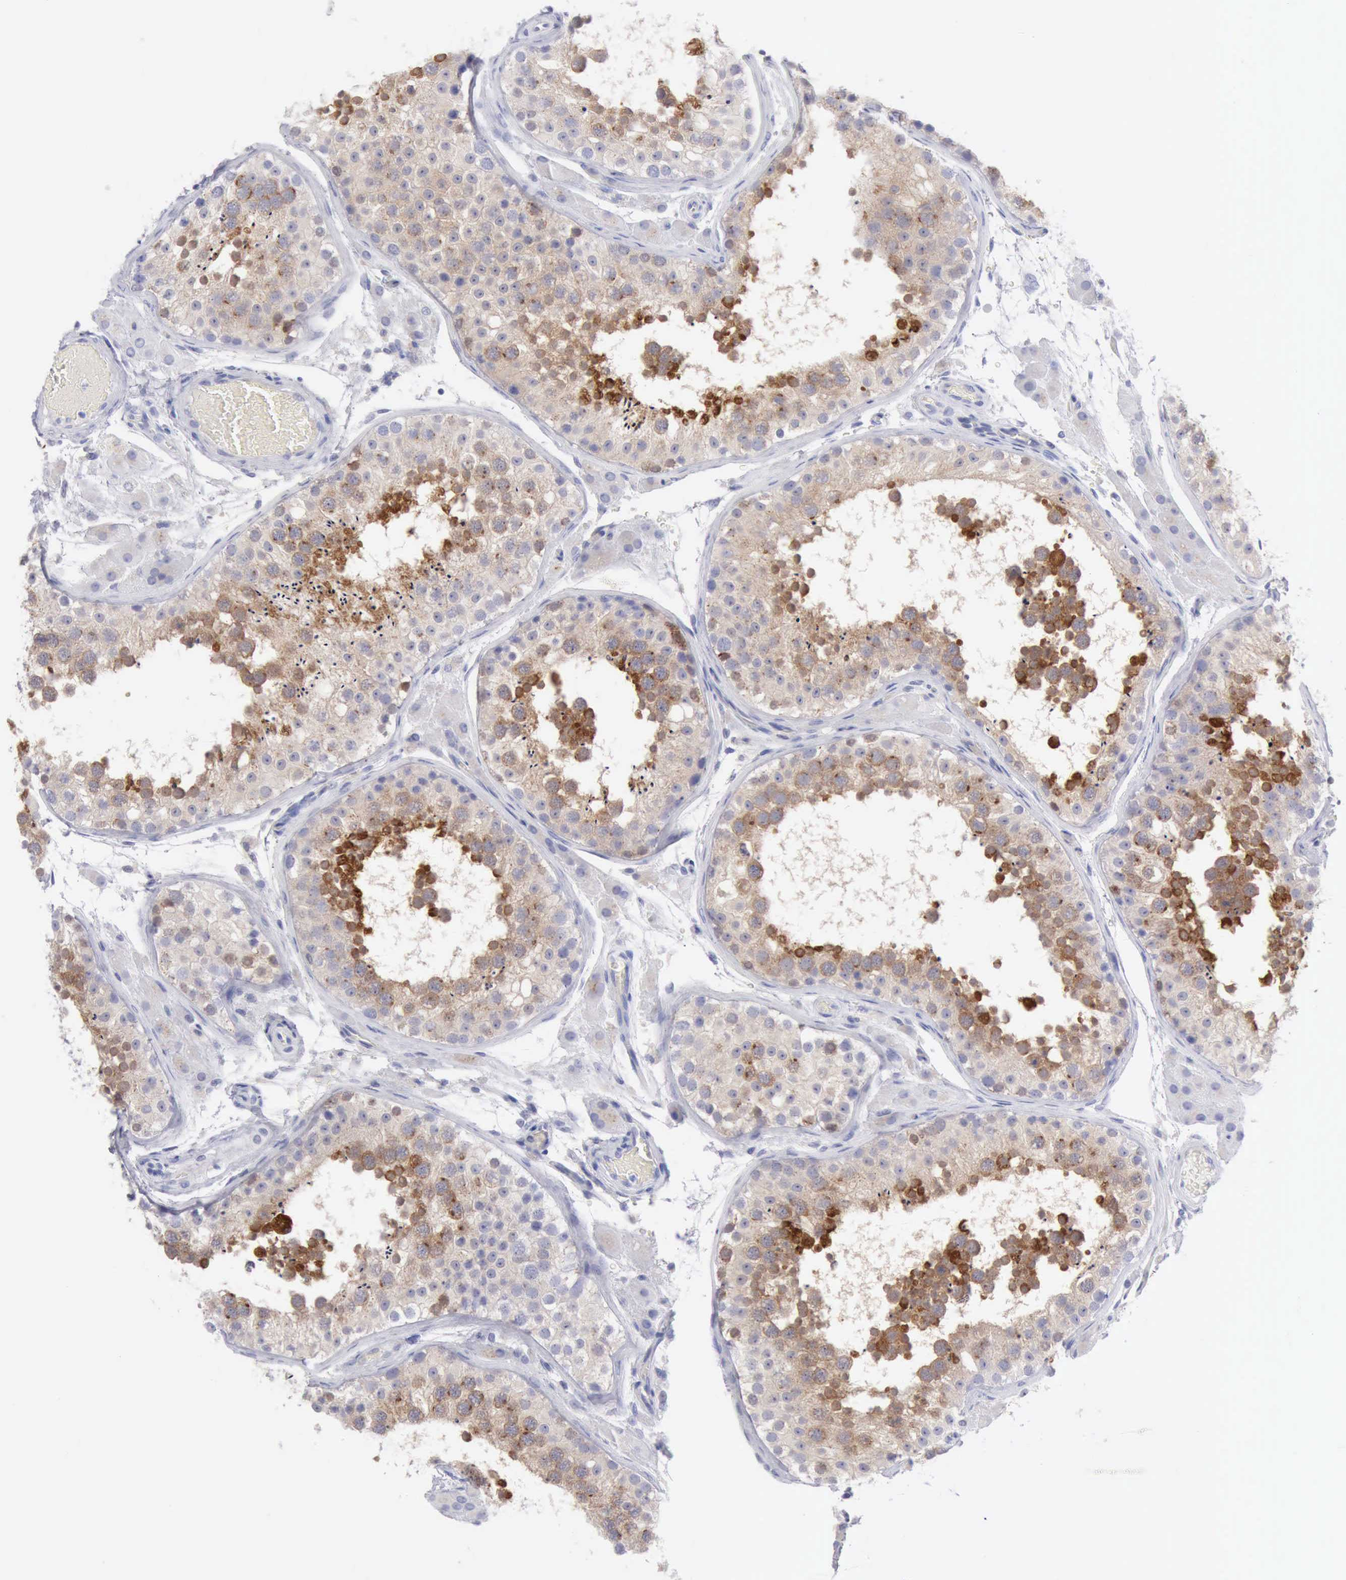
{"staining": {"intensity": "strong", "quantity": ">75%", "location": "cytoplasmic/membranous"}, "tissue": "testis", "cell_type": "Cells in seminiferous ducts", "image_type": "normal", "snomed": [{"axis": "morphology", "description": "Normal tissue, NOS"}, {"axis": "topography", "description": "Testis"}], "caption": "About >75% of cells in seminiferous ducts in unremarkable testis demonstrate strong cytoplasmic/membranous protein expression as visualized by brown immunohistochemical staining.", "gene": "ANGEL1", "patient": {"sex": "male", "age": 26}}